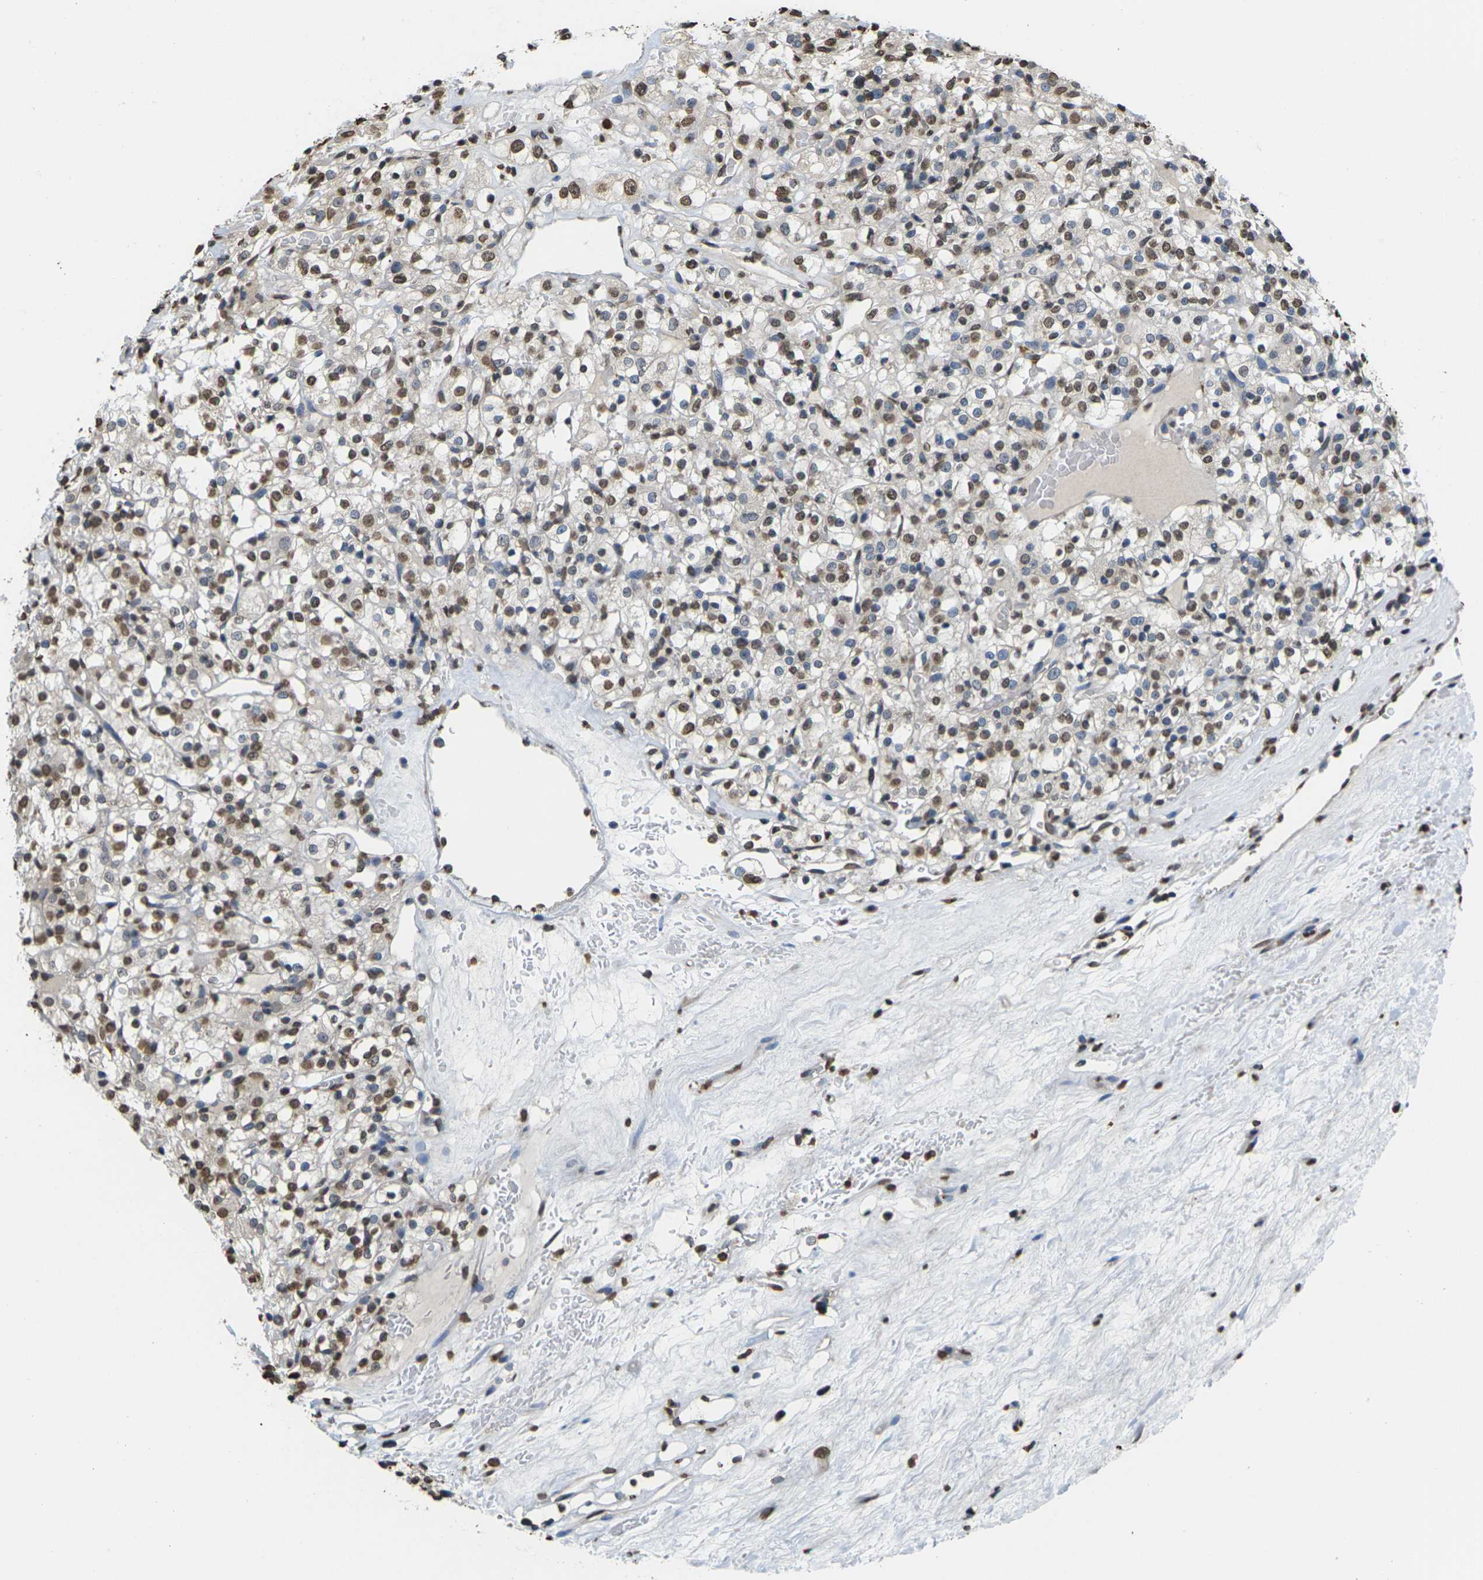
{"staining": {"intensity": "moderate", "quantity": ">75%", "location": "nuclear"}, "tissue": "renal cancer", "cell_type": "Tumor cells", "image_type": "cancer", "snomed": [{"axis": "morphology", "description": "Normal tissue, NOS"}, {"axis": "morphology", "description": "Adenocarcinoma, NOS"}, {"axis": "topography", "description": "Kidney"}], "caption": "A high-resolution photomicrograph shows immunohistochemistry (IHC) staining of renal cancer, which demonstrates moderate nuclear expression in approximately >75% of tumor cells. (brown staining indicates protein expression, while blue staining denotes nuclei).", "gene": "EMSY", "patient": {"sex": "female", "age": 72}}